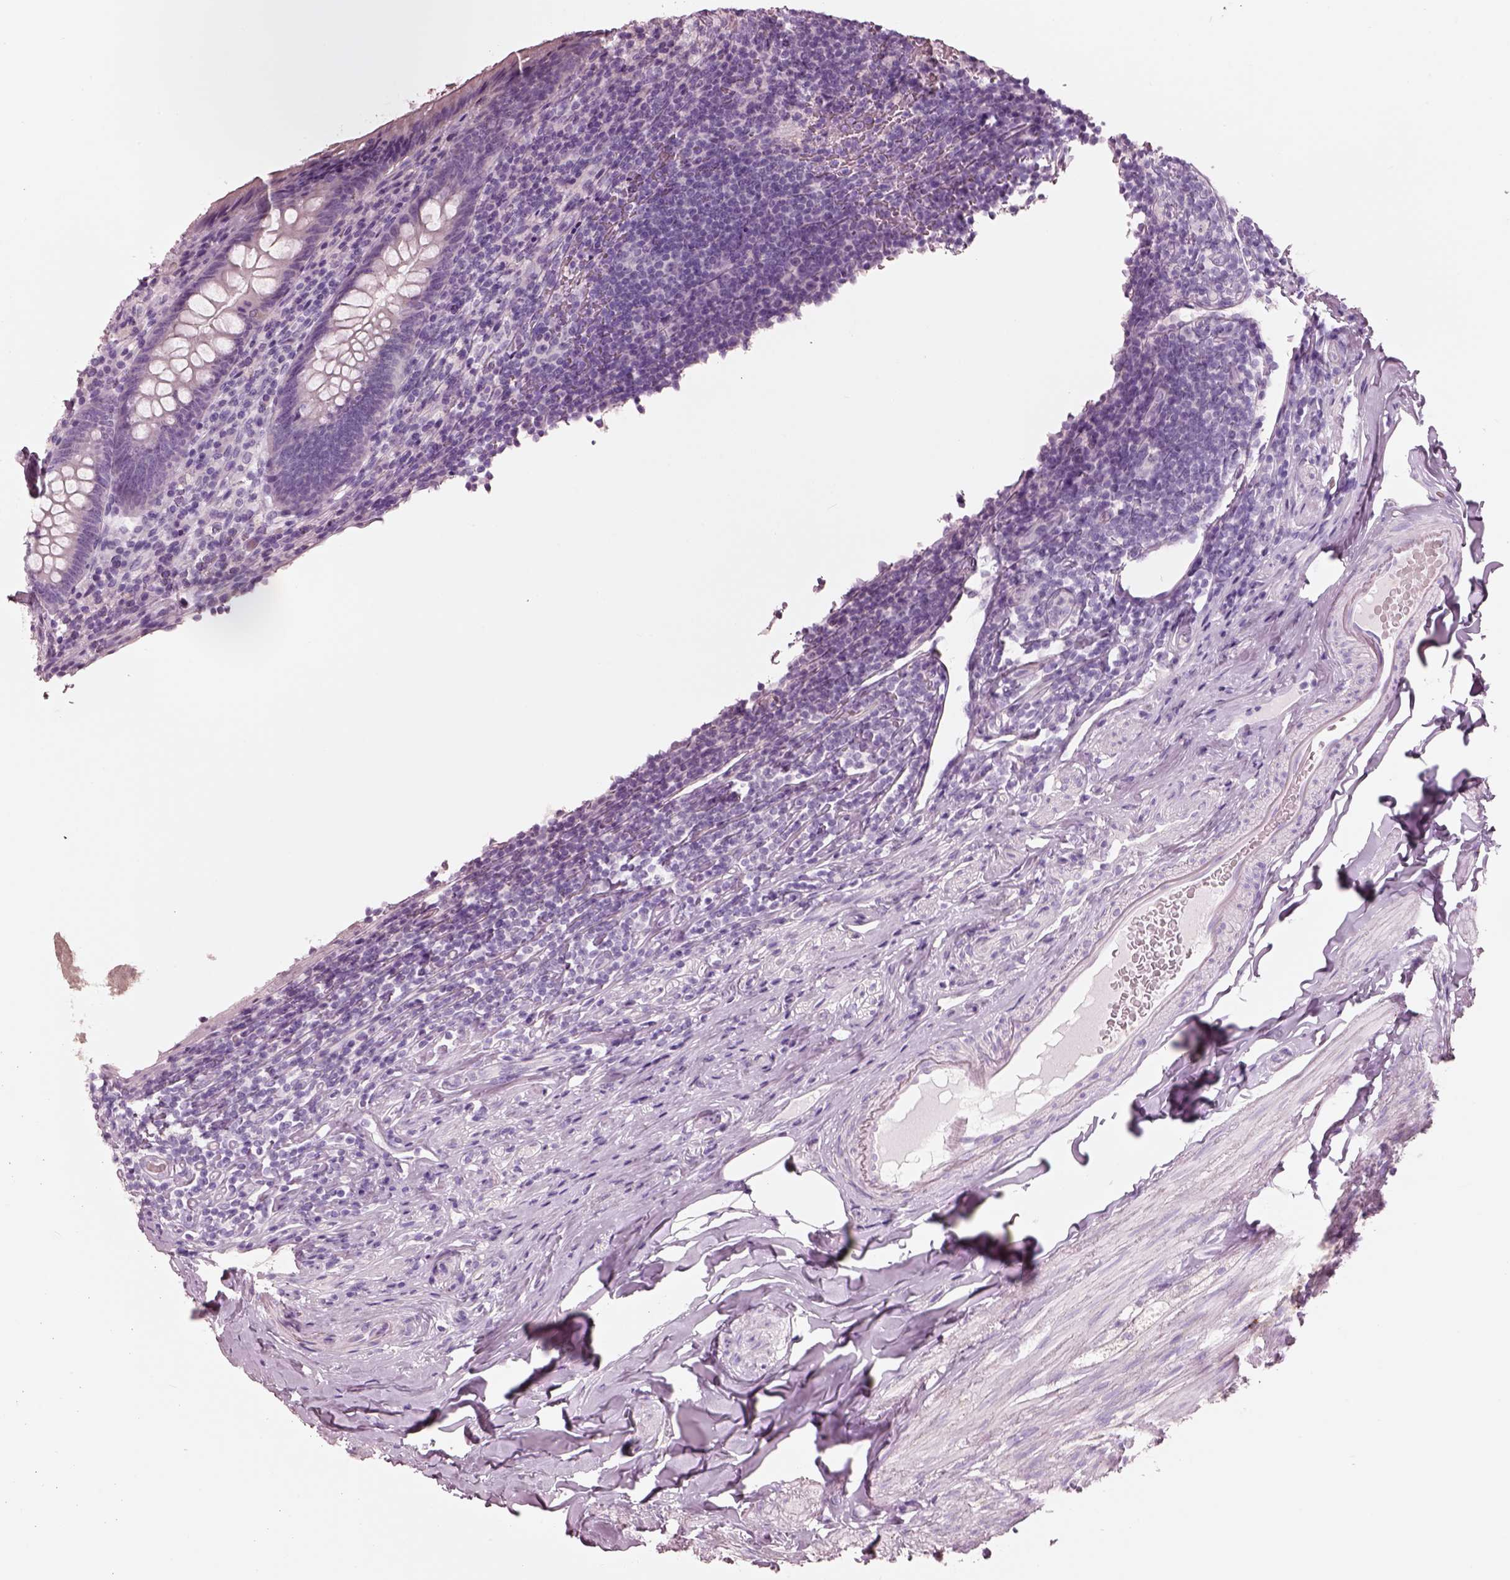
{"staining": {"intensity": "negative", "quantity": "none", "location": "none"}, "tissue": "appendix", "cell_type": "Glandular cells", "image_type": "normal", "snomed": [{"axis": "morphology", "description": "Normal tissue, NOS"}, {"axis": "topography", "description": "Appendix"}], "caption": "High power microscopy micrograph of an immunohistochemistry (IHC) histopathology image of normal appendix, revealing no significant expression in glandular cells. (Brightfield microscopy of DAB immunohistochemistry (IHC) at high magnification).", "gene": "PNOC", "patient": {"sex": "male", "age": 47}}